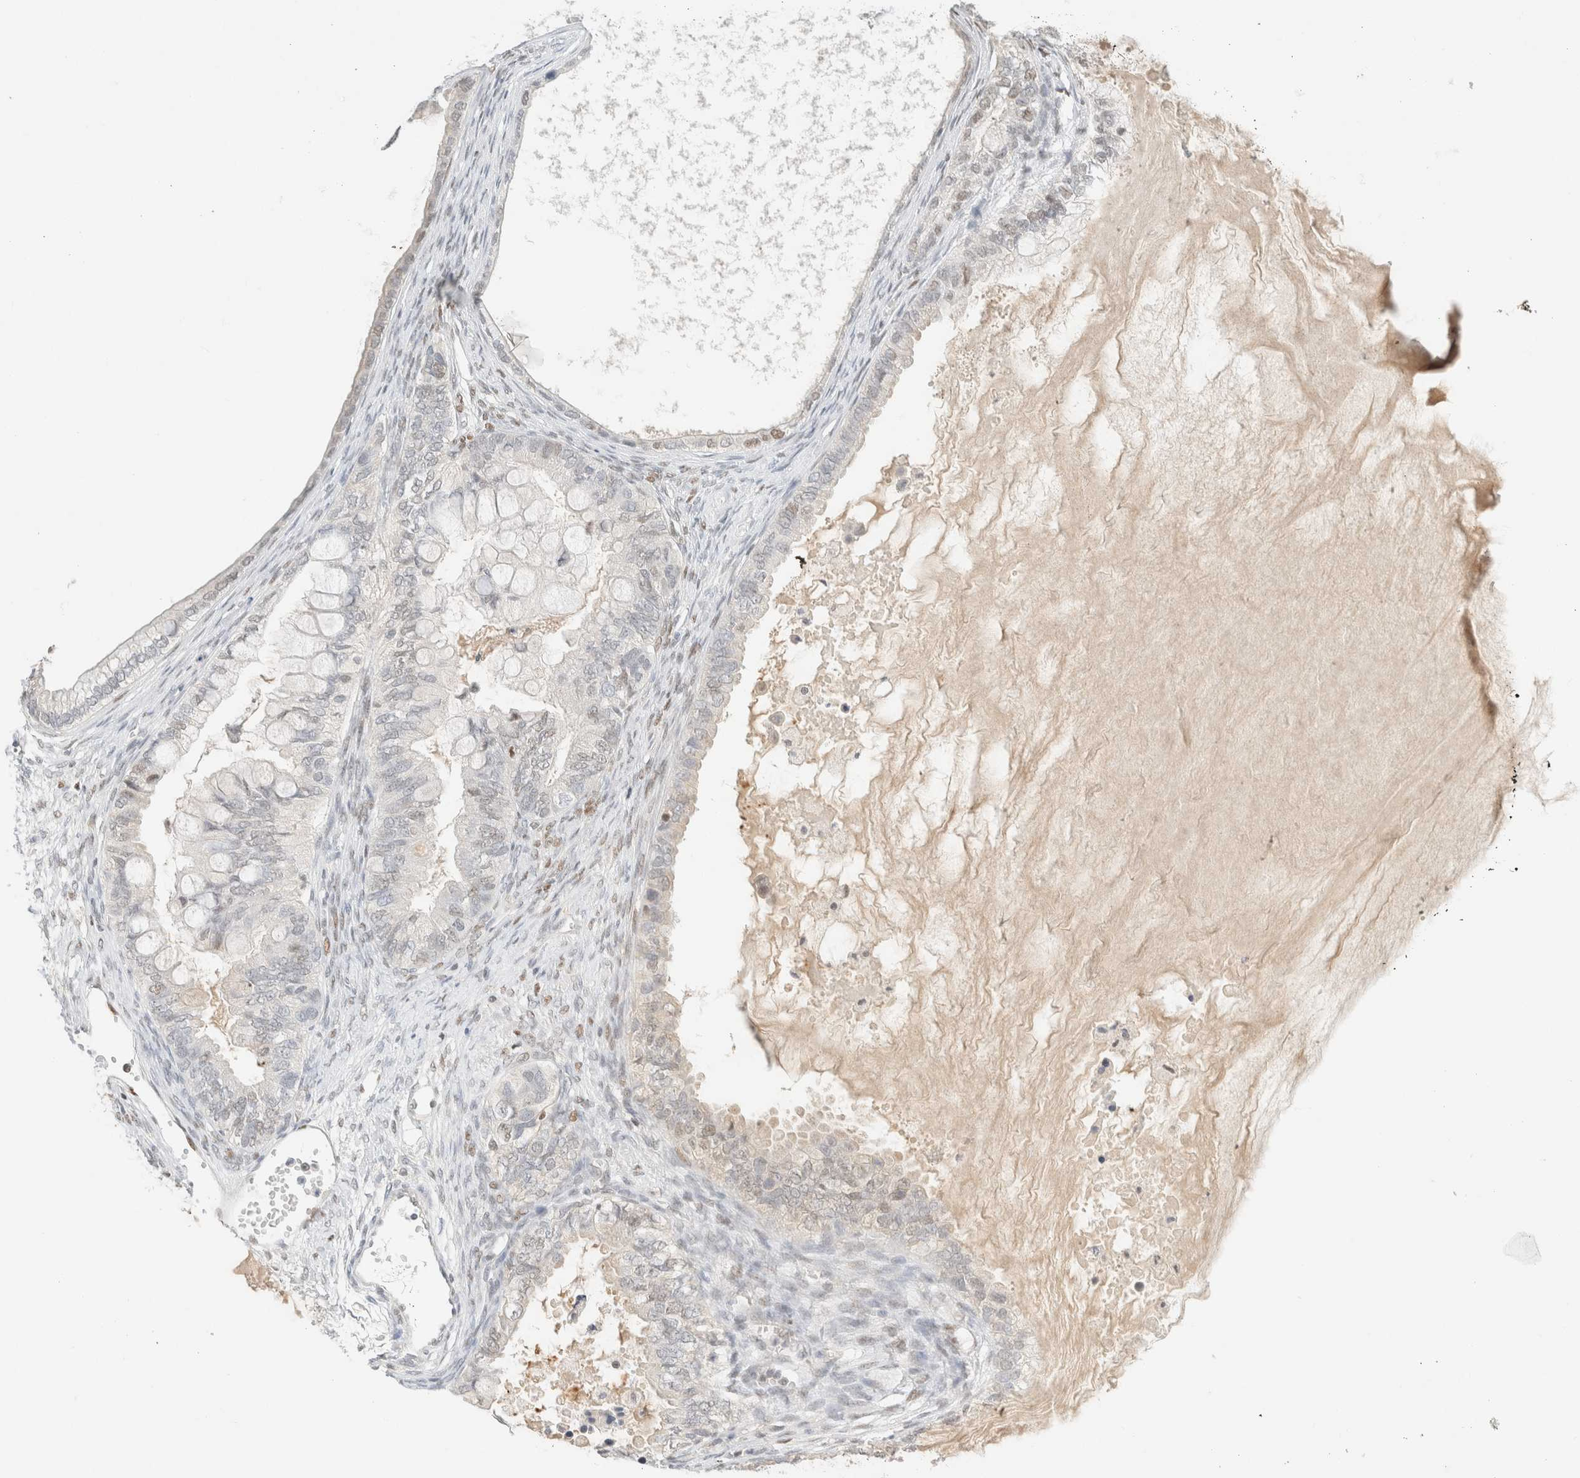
{"staining": {"intensity": "negative", "quantity": "none", "location": "none"}, "tissue": "ovarian cancer", "cell_type": "Tumor cells", "image_type": "cancer", "snomed": [{"axis": "morphology", "description": "Cystadenocarcinoma, mucinous, NOS"}, {"axis": "topography", "description": "Ovary"}], "caption": "Protein analysis of ovarian cancer exhibits no significant positivity in tumor cells. Nuclei are stained in blue.", "gene": "DDB2", "patient": {"sex": "female", "age": 80}}